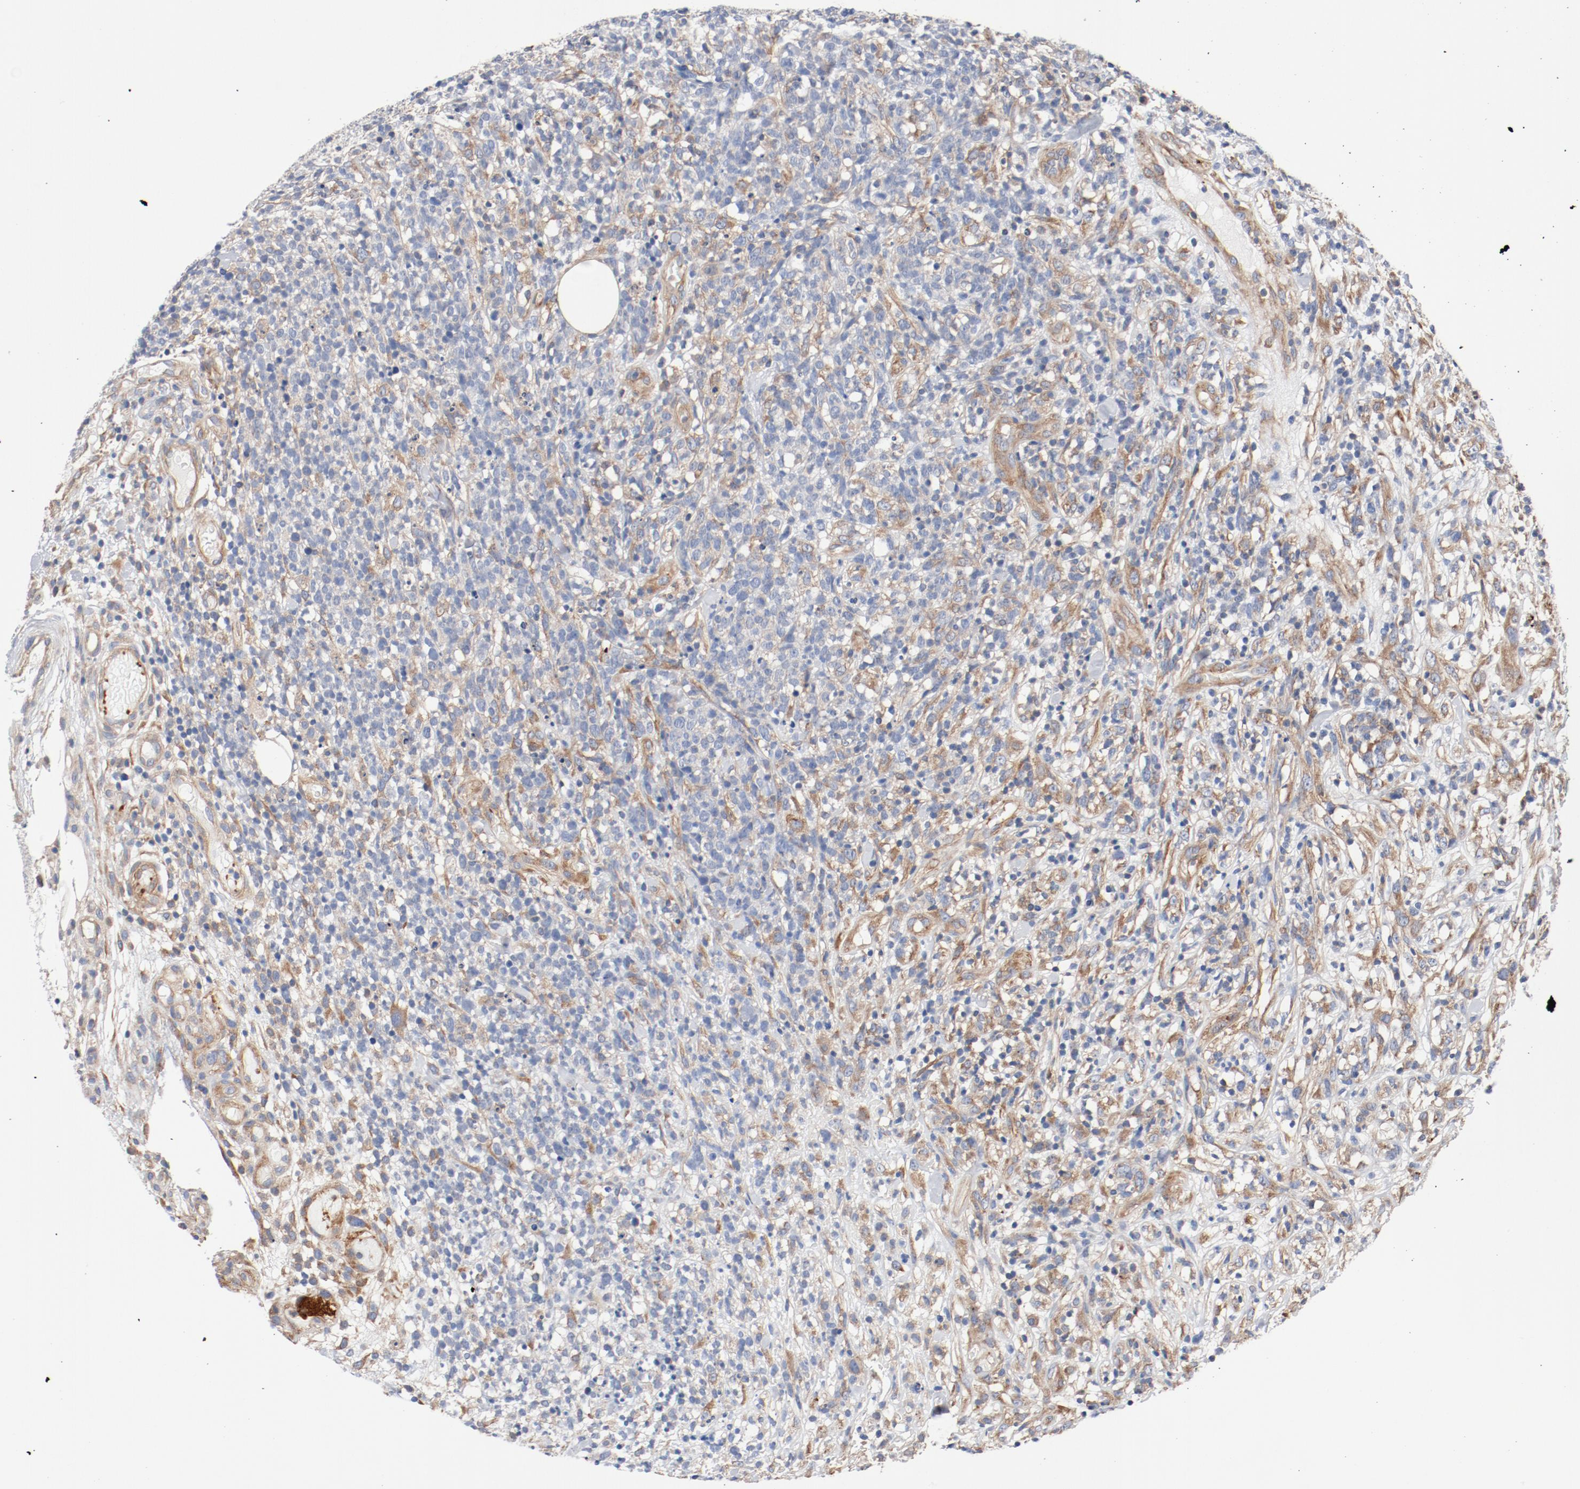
{"staining": {"intensity": "negative", "quantity": "none", "location": "none"}, "tissue": "lymphoma", "cell_type": "Tumor cells", "image_type": "cancer", "snomed": [{"axis": "morphology", "description": "Malignant lymphoma, non-Hodgkin's type, High grade"}, {"axis": "topography", "description": "Lymph node"}], "caption": "The IHC photomicrograph has no significant positivity in tumor cells of high-grade malignant lymphoma, non-Hodgkin's type tissue.", "gene": "ILK", "patient": {"sex": "female", "age": 73}}